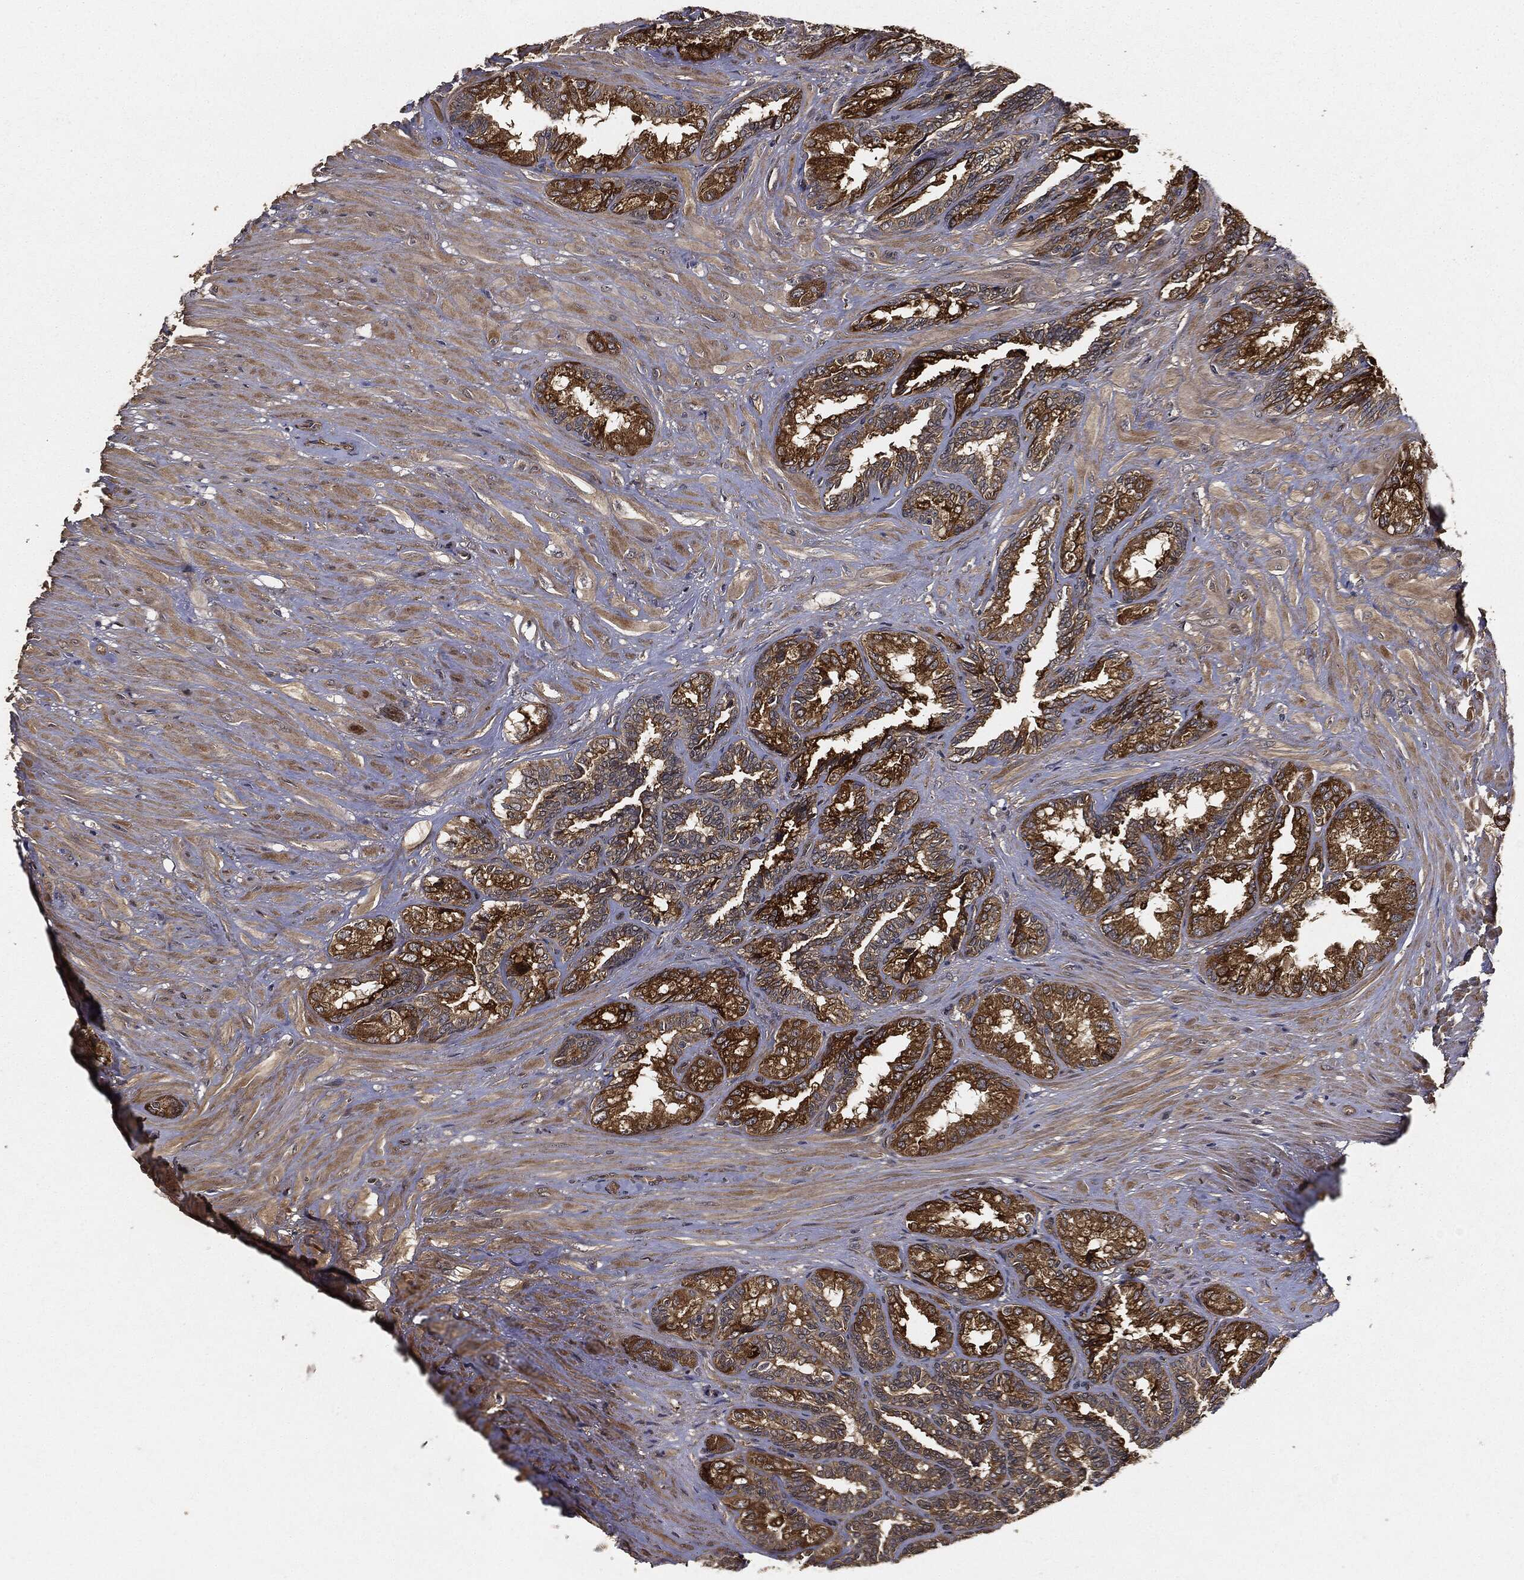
{"staining": {"intensity": "strong", "quantity": ">75%", "location": "cytoplasmic/membranous"}, "tissue": "seminal vesicle", "cell_type": "Glandular cells", "image_type": "normal", "snomed": [{"axis": "morphology", "description": "Normal tissue, NOS"}, {"axis": "topography", "description": "Seminal veicle"}], "caption": "Protein expression by immunohistochemistry (IHC) demonstrates strong cytoplasmic/membranous staining in approximately >75% of glandular cells in benign seminal vesicle.", "gene": "MIER2", "patient": {"sex": "male", "age": 68}}